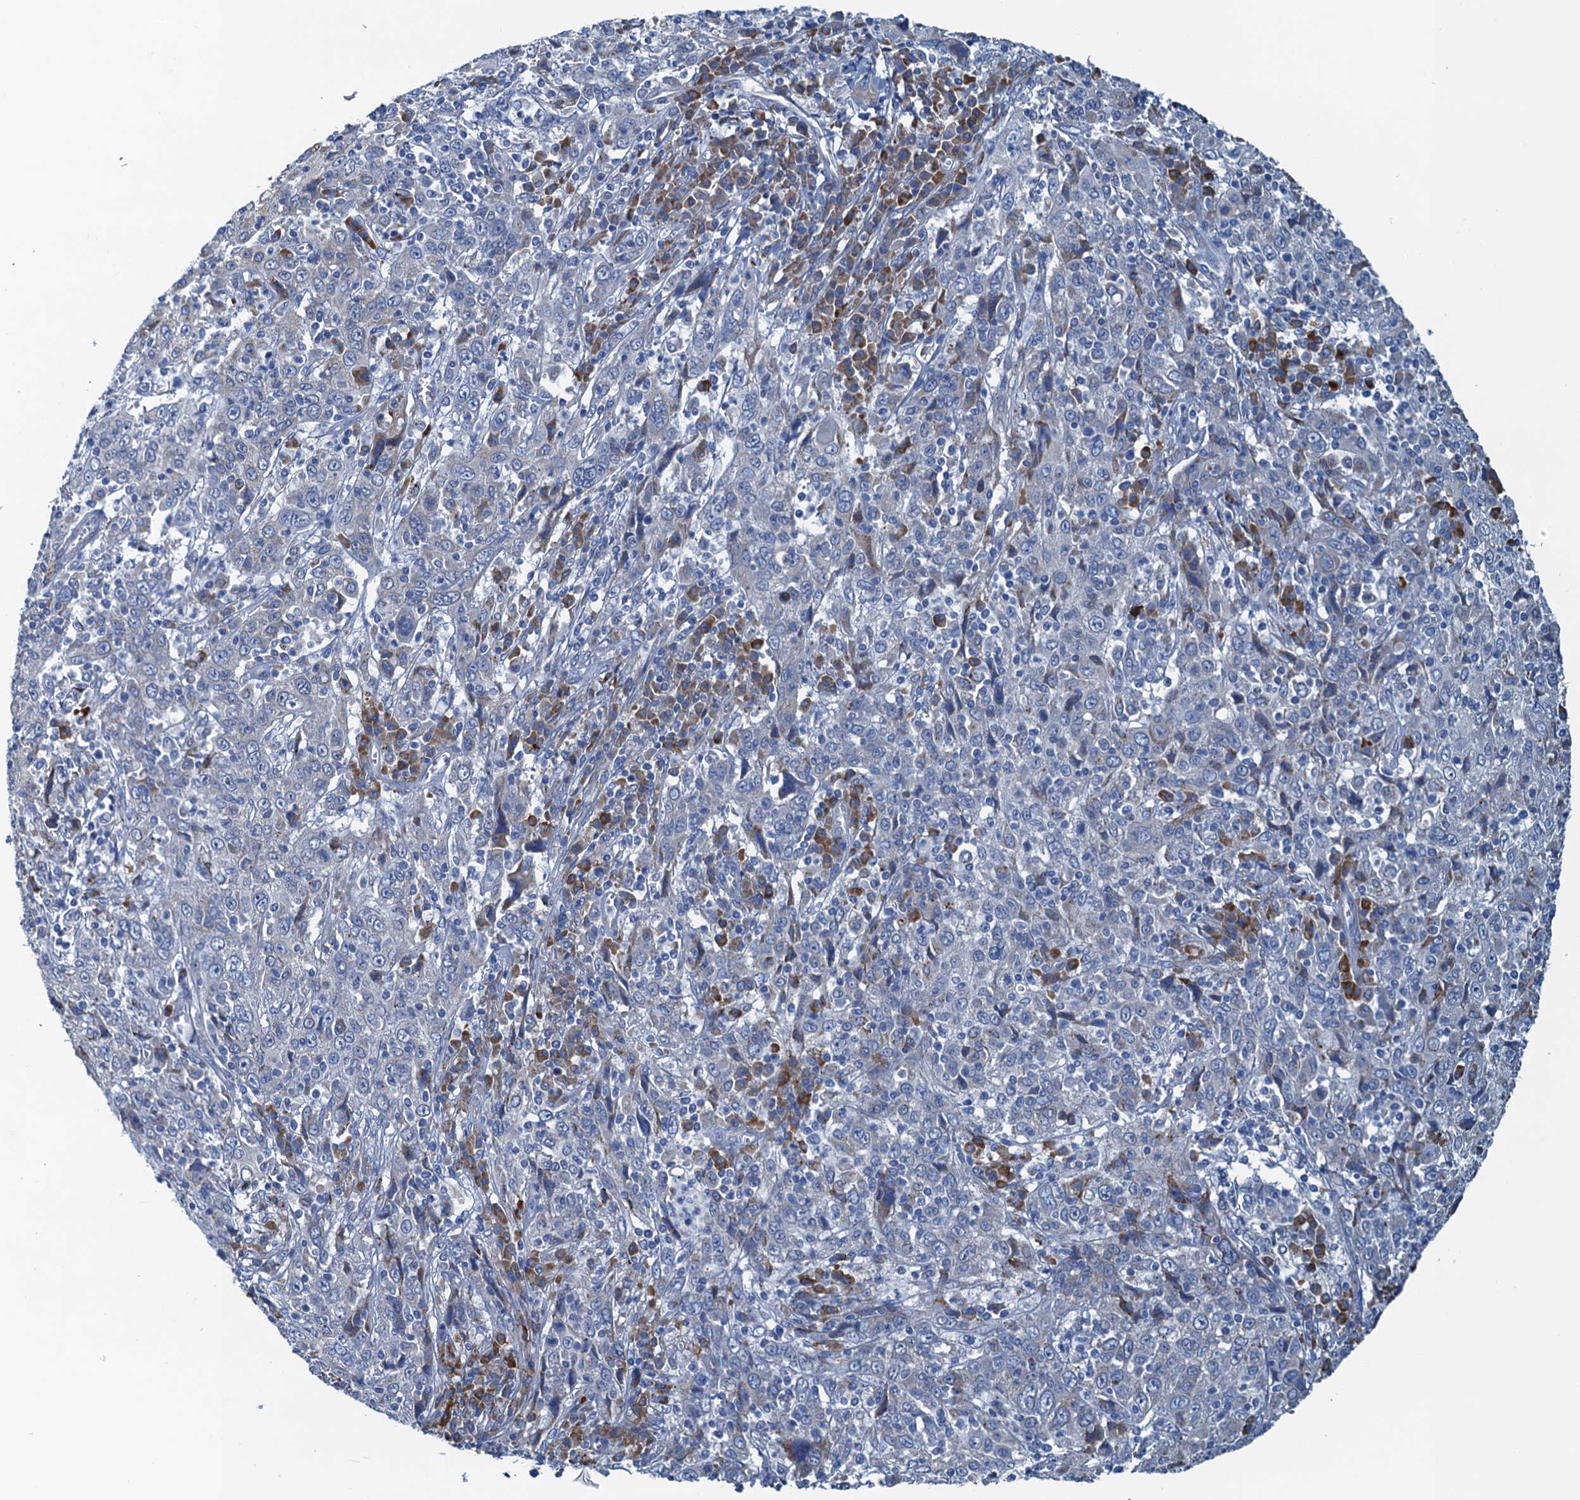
{"staining": {"intensity": "negative", "quantity": "none", "location": "none"}, "tissue": "cervical cancer", "cell_type": "Tumor cells", "image_type": "cancer", "snomed": [{"axis": "morphology", "description": "Squamous cell carcinoma, NOS"}, {"axis": "topography", "description": "Cervix"}], "caption": "Immunohistochemical staining of human cervical cancer shows no significant staining in tumor cells.", "gene": "CBLIF", "patient": {"sex": "female", "age": 46}}